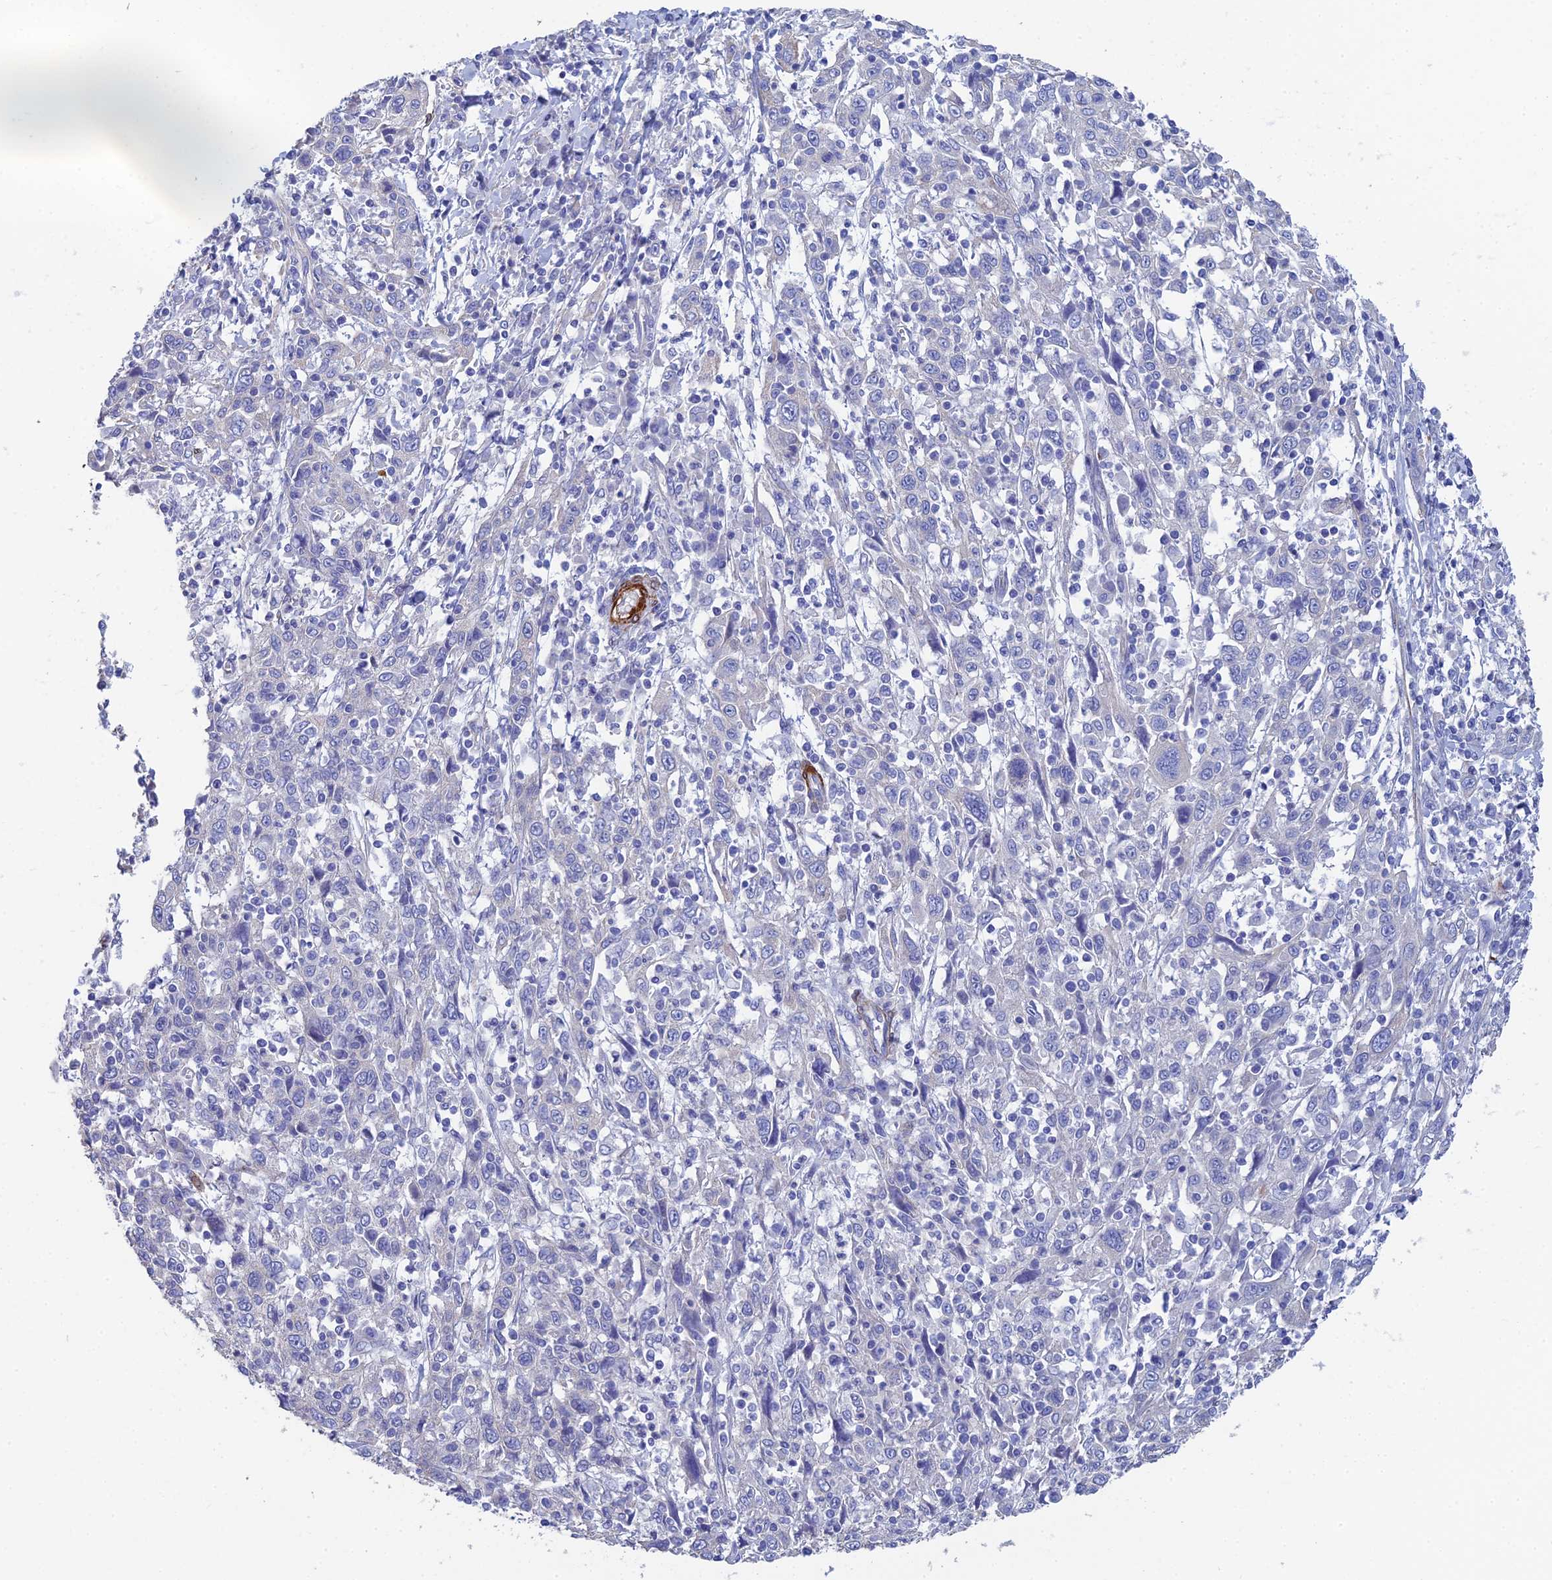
{"staining": {"intensity": "negative", "quantity": "none", "location": "none"}, "tissue": "cervical cancer", "cell_type": "Tumor cells", "image_type": "cancer", "snomed": [{"axis": "morphology", "description": "Squamous cell carcinoma, NOS"}, {"axis": "topography", "description": "Cervix"}], "caption": "This histopathology image is of cervical cancer stained with immunohistochemistry to label a protein in brown with the nuclei are counter-stained blue. There is no staining in tumor cells.", "gene": "PCDHA8", "patient": {"sex": "female", "age": 46}}